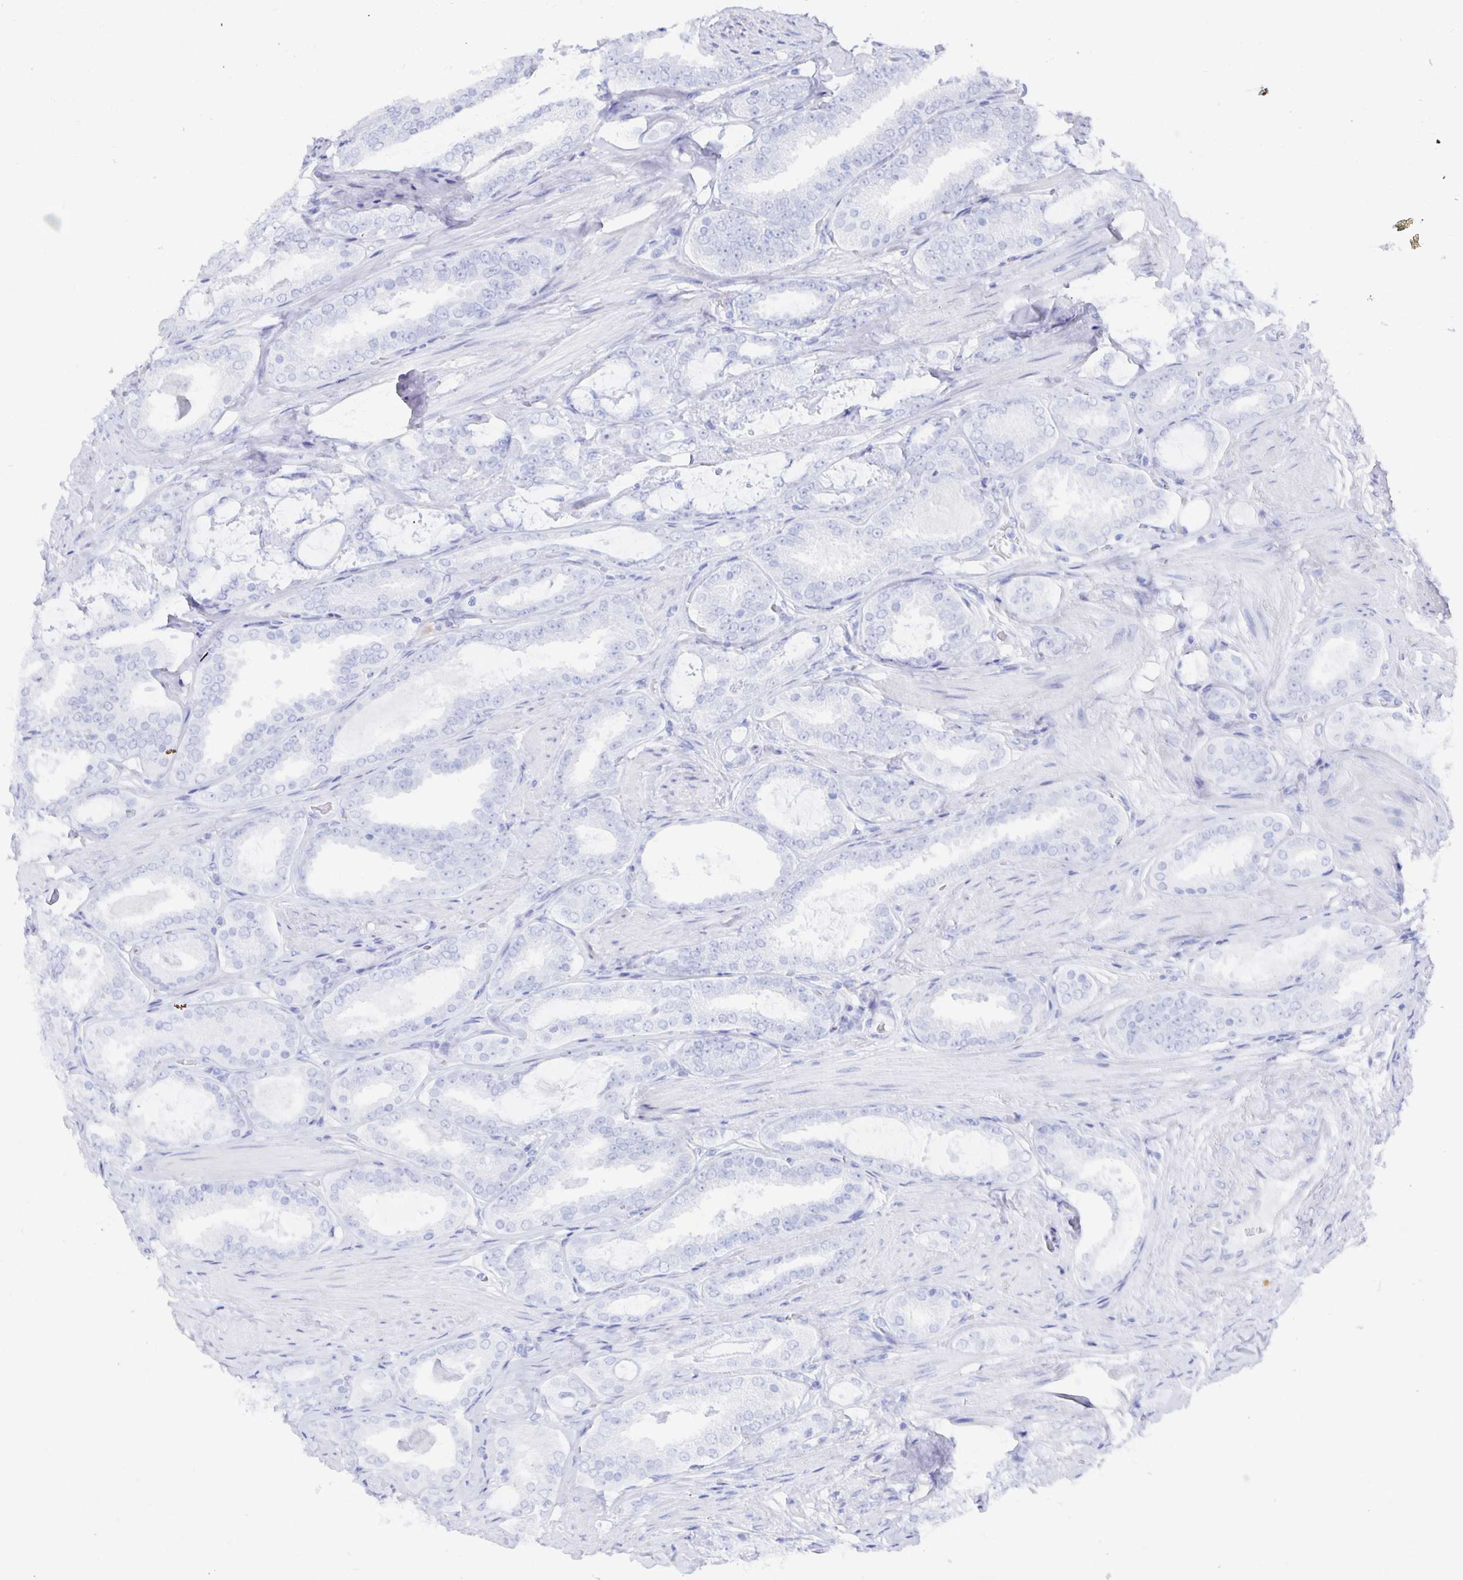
{"staining": {"intensity": "negative", "quantity": "none", "location": "none"}, "tissue": "prostate cancer", "cell_type": "Tumor cells", "image_type": "cancer", "snomed": [{"axis": "morphology", "description": "Adenocarcinoma, High grade"}, {"axis": "topography", "description": "Prostate"}], "caption": "There is no significant staining in tumor cells of adenocarcinoma (high-grade) (prostate).", "gene": "PRDM7", "patient": {"sex": "male", "age": 63}}